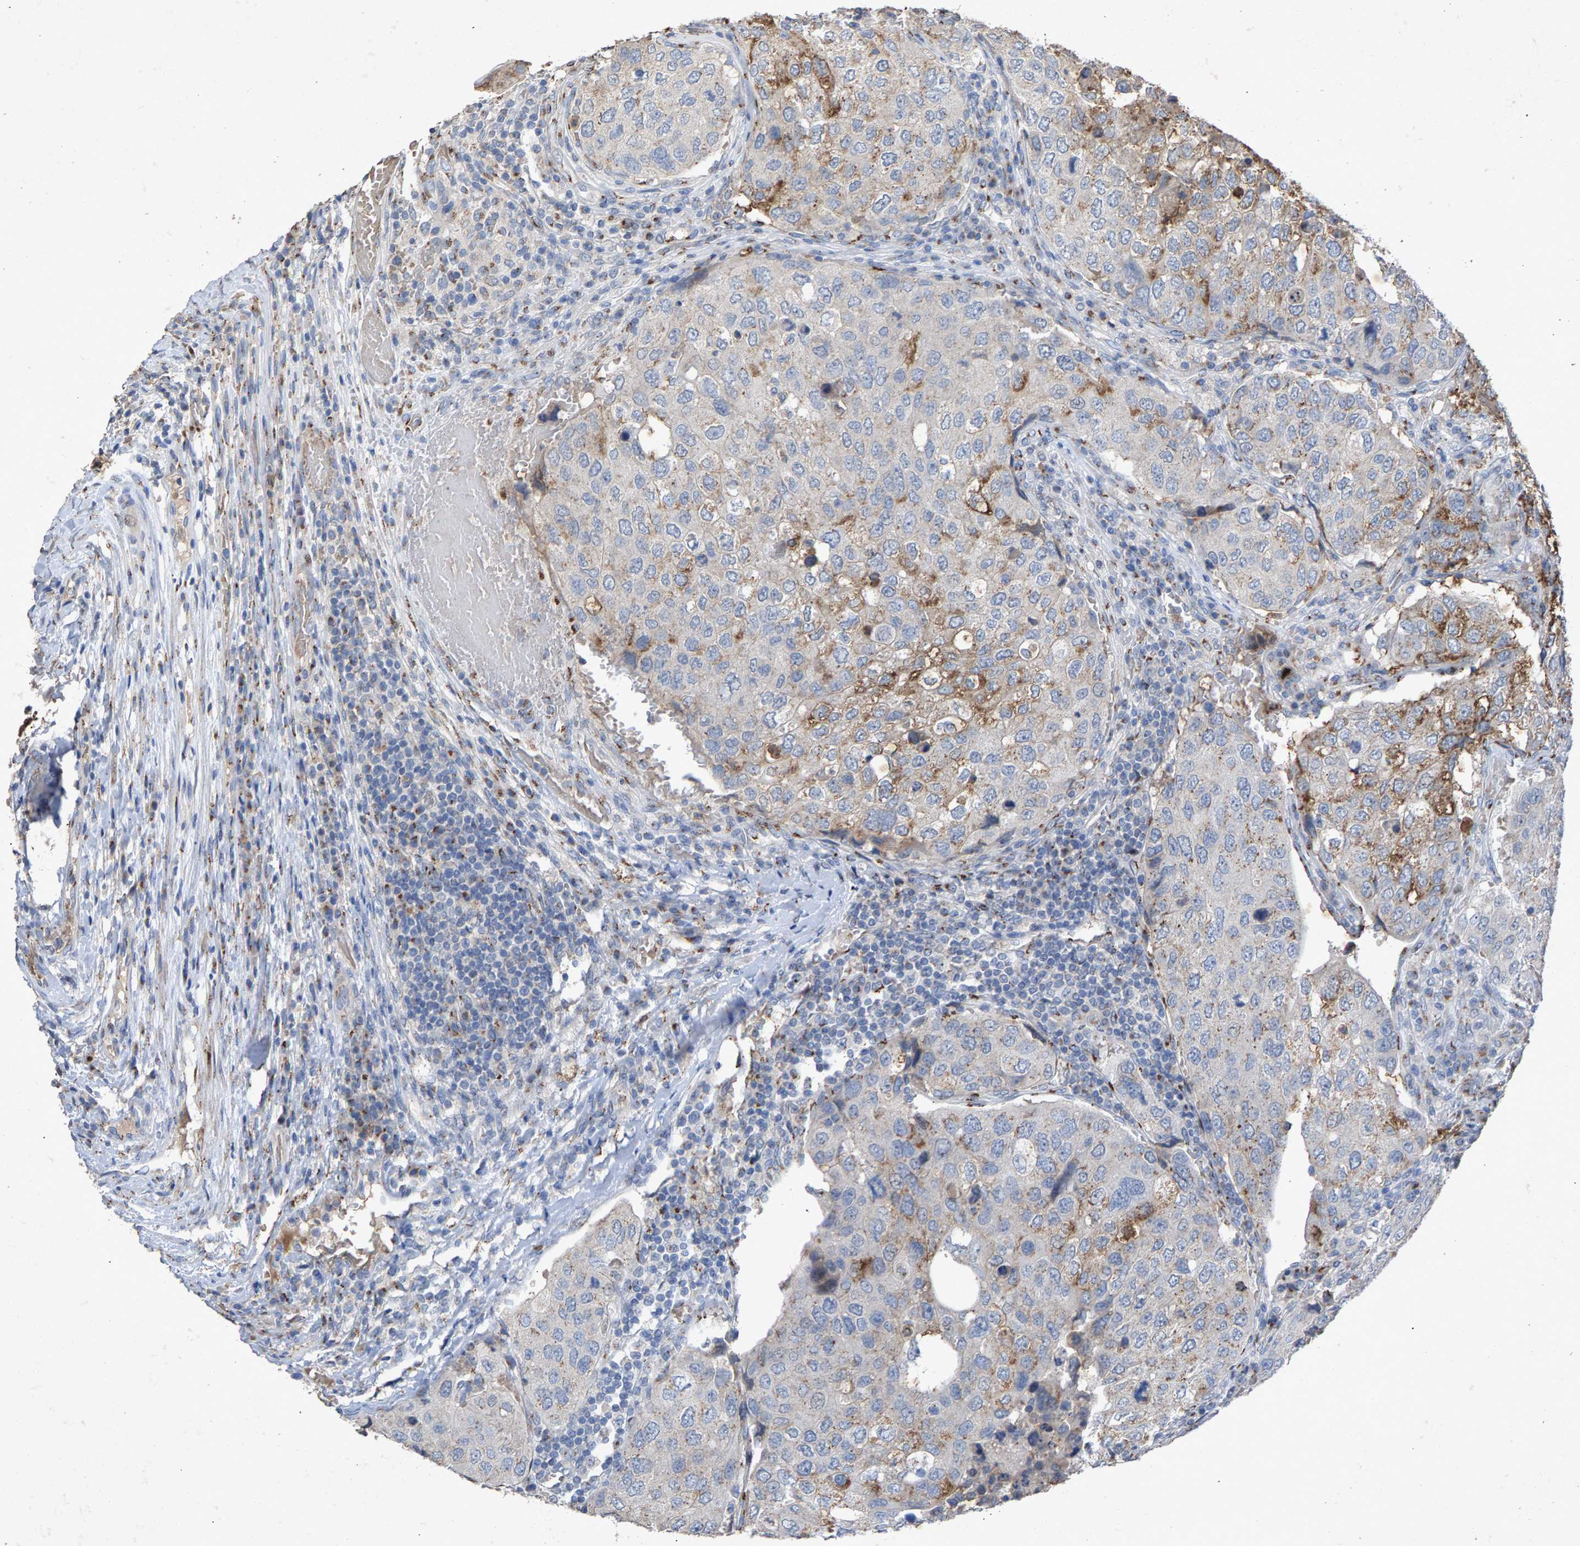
{"staining": {"intensity": "moderate", "quantity": "<25%", "location": "cytoplasmic/membranous"}, "tissue": "urothelial cancer", "cell_type": "Tumor cells", "image_type": "cancer", "snomed": [{"axis": "morphology", "description": "Urothelial carcinoma, High grade"}, {"axis": "topography", "description": "Lymph node"}, {"axis": "topography", "description": "Urinary bladder"}], "caption": "This is an image of IHC staining of urothelial carcinoma (high-grade), which shows moderate positivity in the cytoplasmic/membranous of tumor cells.", "gene": "MAN2A1", "patient": {"sex": "male", "age": 51}}